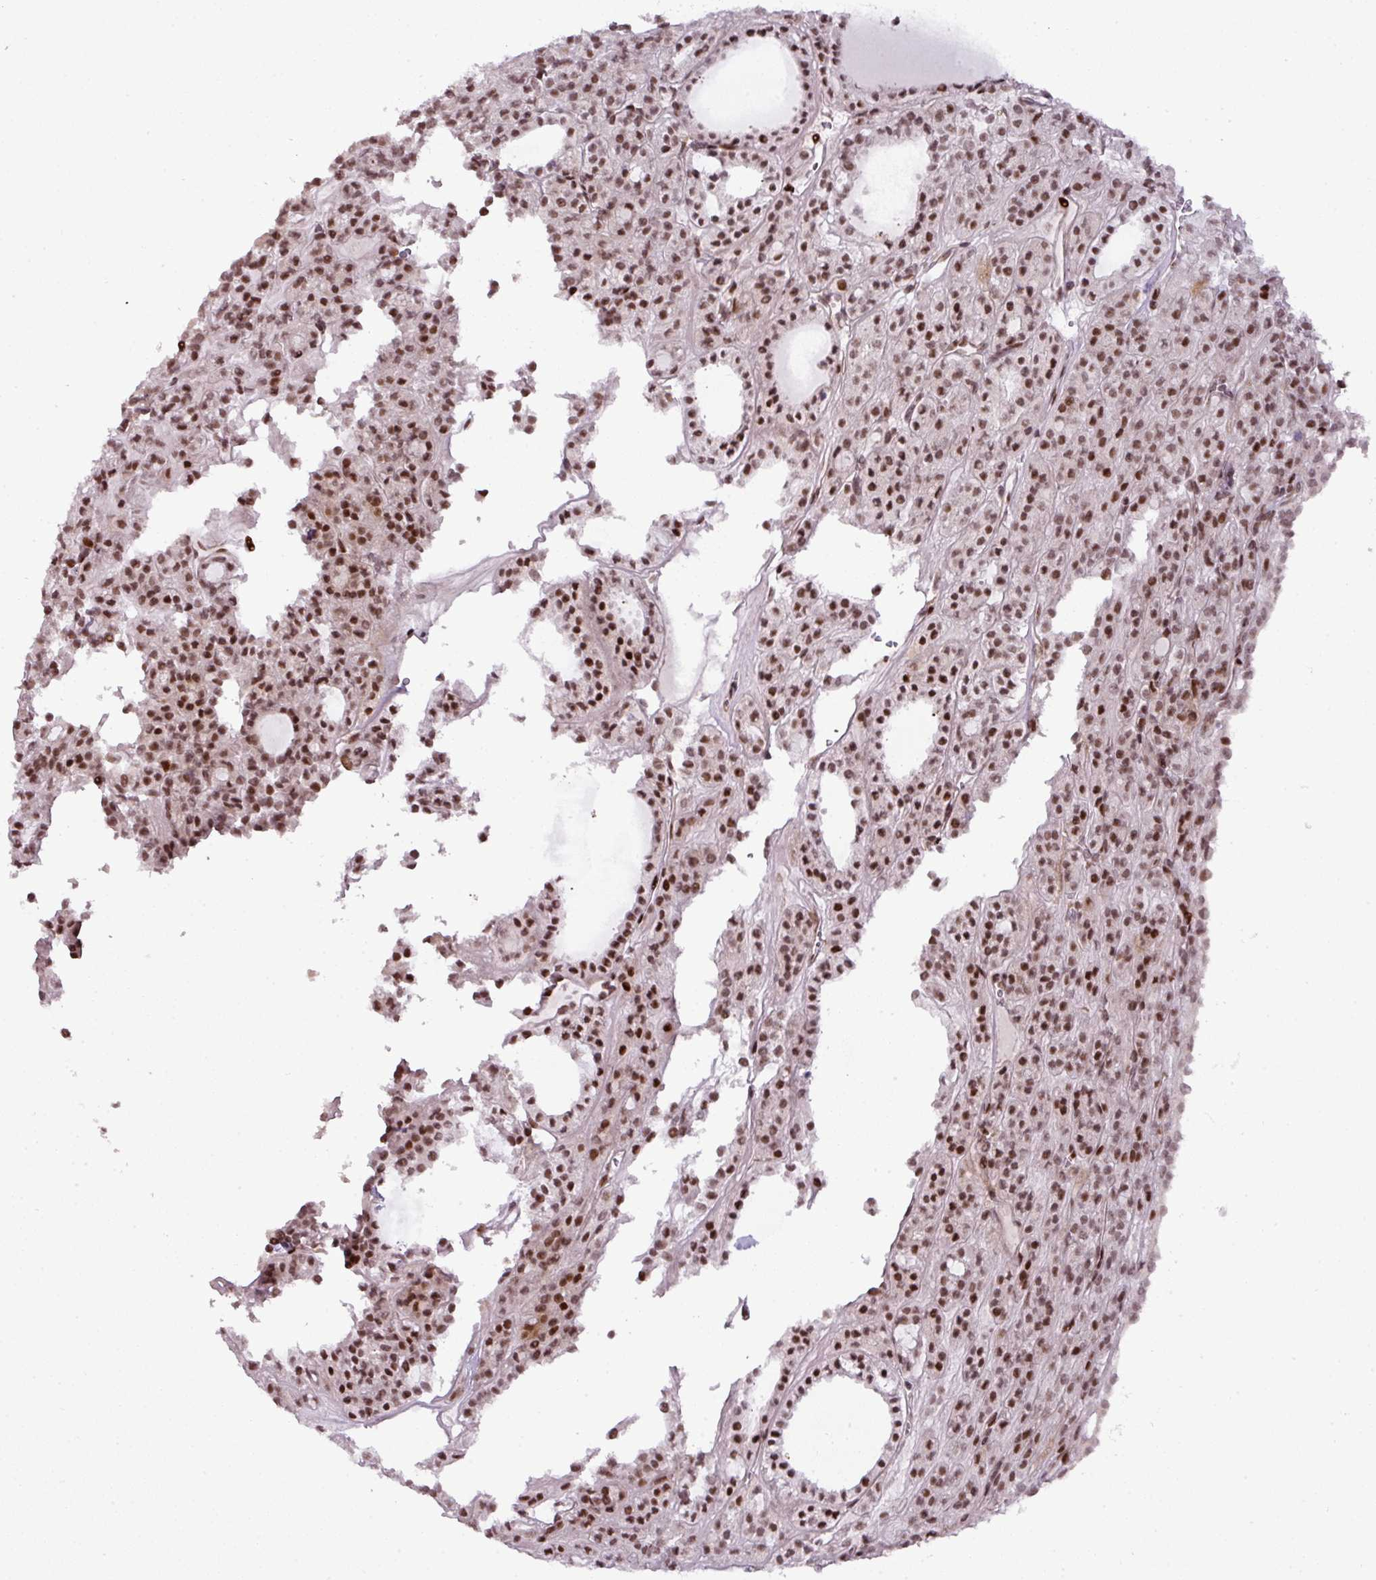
{"staining": {"intensity": "strong", "quantity": ">75%", "location": "nuclear"}, "tissue": "thyroid cancer", "cell_type": "Tumor cells", "image_type": "cancer", "snomed": [{"axis": "morphology", "description": "Follicular adenoma carcinoma, NOS"}, {"axis": "topography", "description": "Thyroid gland"}], "caption": "Strong nuclear positivity is appreciated in approximately >75% of tumor cells in thyroid cancer (follicular adenoma carcinoma).", "gene": "MYSM1", "patient": {"sex": "female", "age": 63}}